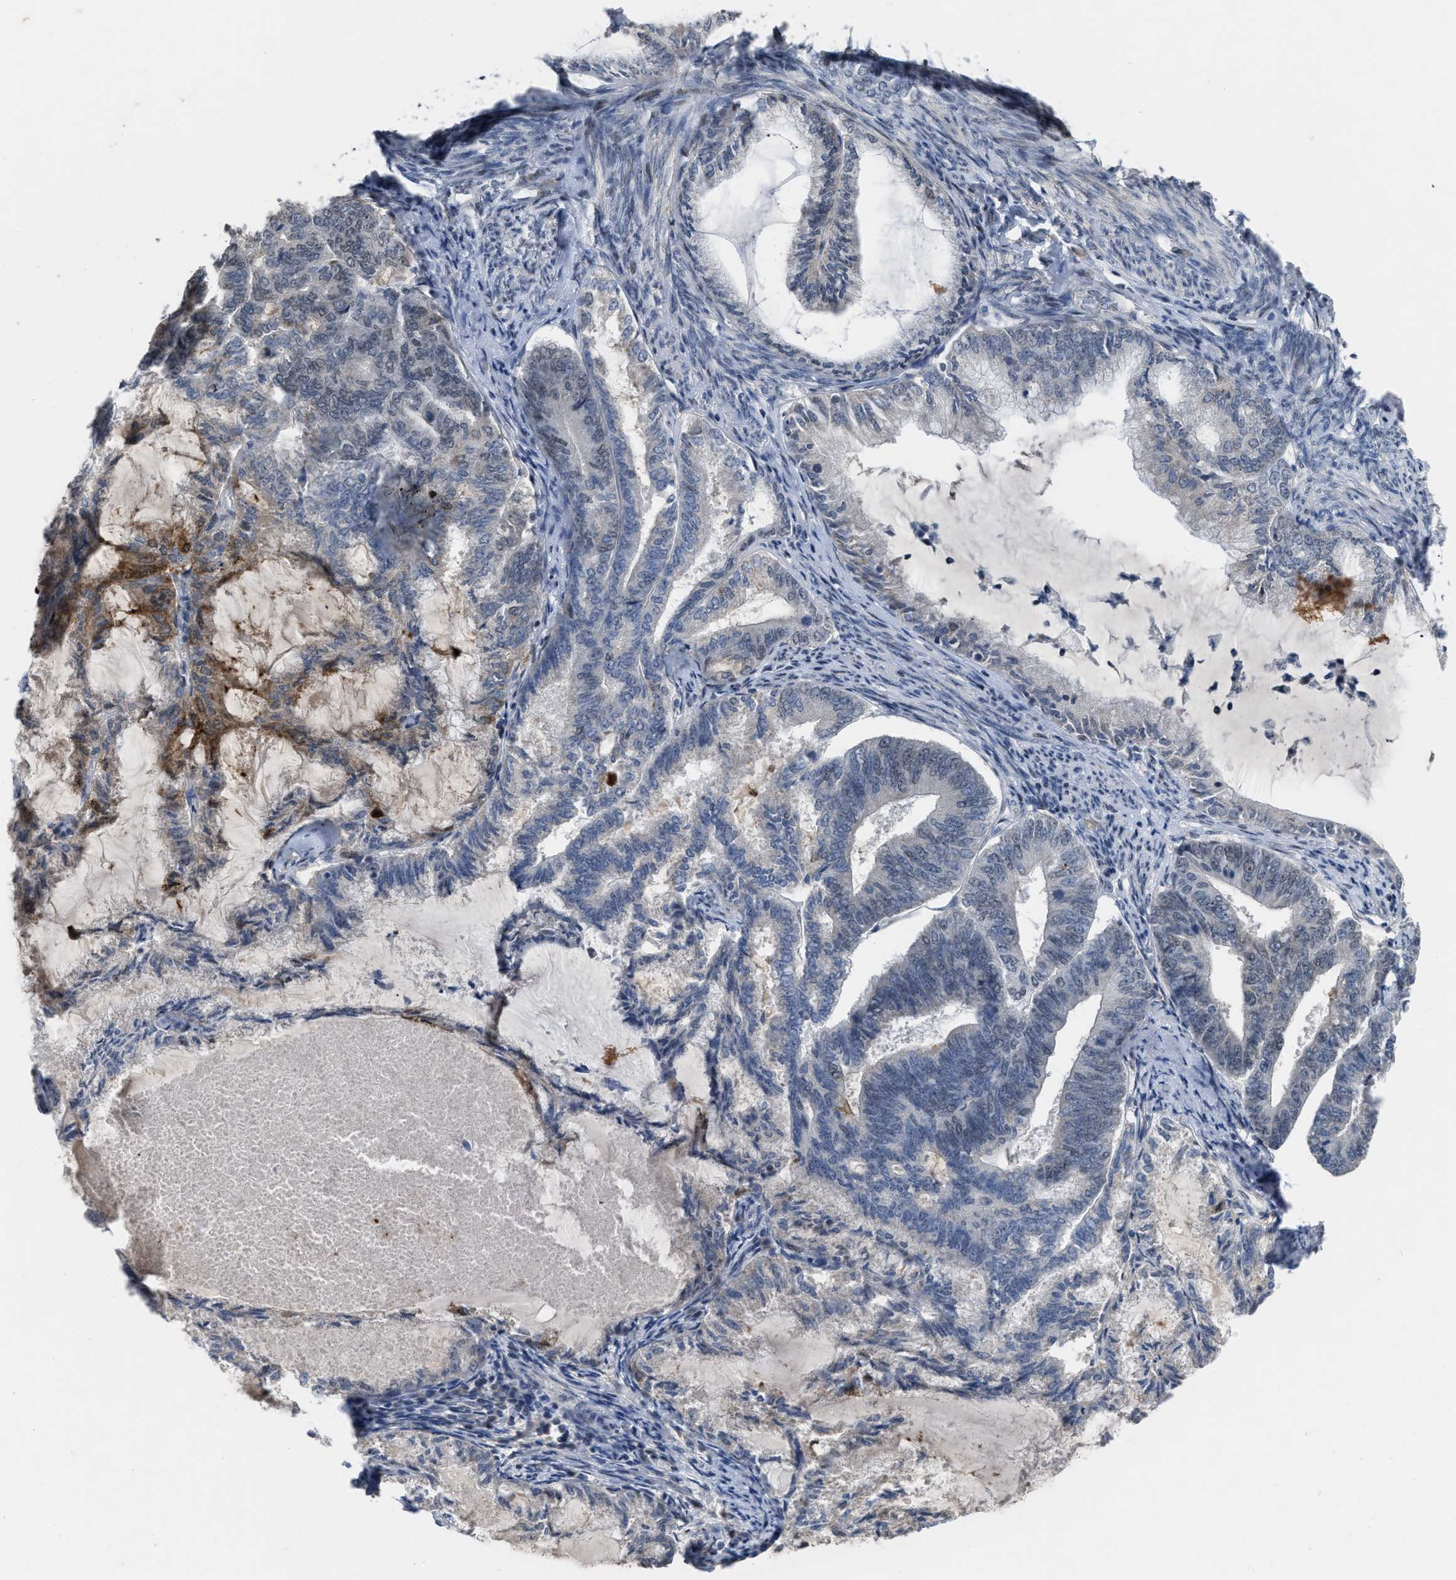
{"staining": {"intensity": "moderate", "quantity": "<25%", "location": "cytoplasmic/membranous,nuclear"}, "tissue": "endometrial cancer", "cell_type": "Tumor cells", "image_type": "cancer", "snomed": [{"axis": "morphology", "description": "Adenocarcinoma, NOS"}, {"axis": "topography", "description": "Endometrium"}], "caption": "Protein expression analysis of human endometrial cancer (adenocarcinoma) reveals moderate cytoplasmic/membranous and nuclear staining in approximately <25% of tumor cells.", "gene": "SETDB1", "patient": {"sex": "female", "age": 86}}